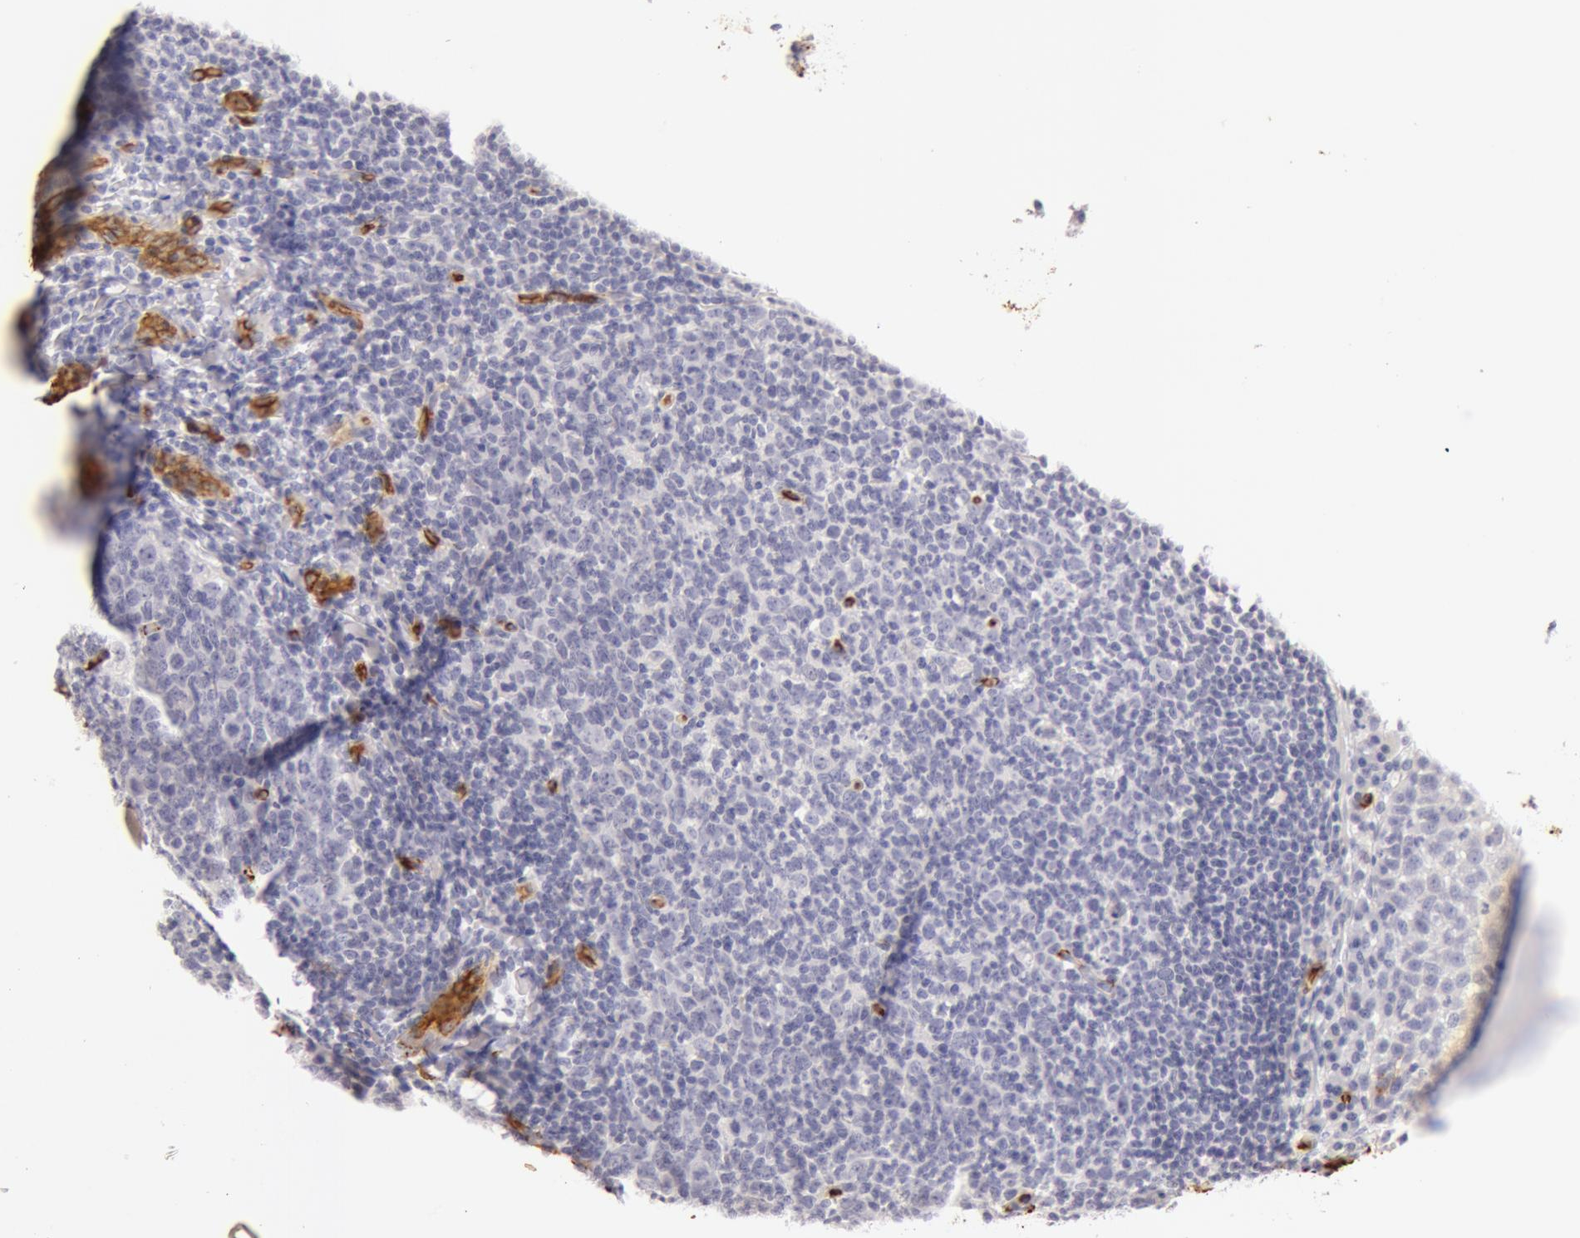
{"staining": {"intensity": "negative", "quantity": "none", "location": "none"}, "tissue": "tonsil", "cell_type": "Germinal center cells", "image_type": "normal", "snomed": [{"axis": "morphology", "description": "Normal tissue, NOS"}, {"axis": "topography", "description": "Tonsil"}], "caption": "Human tonsil stained for a protein using IHC demonstrates no staining in germinal center cells.", "gene": "AQP1", "patient": {"sex": "male", "age": 6}}